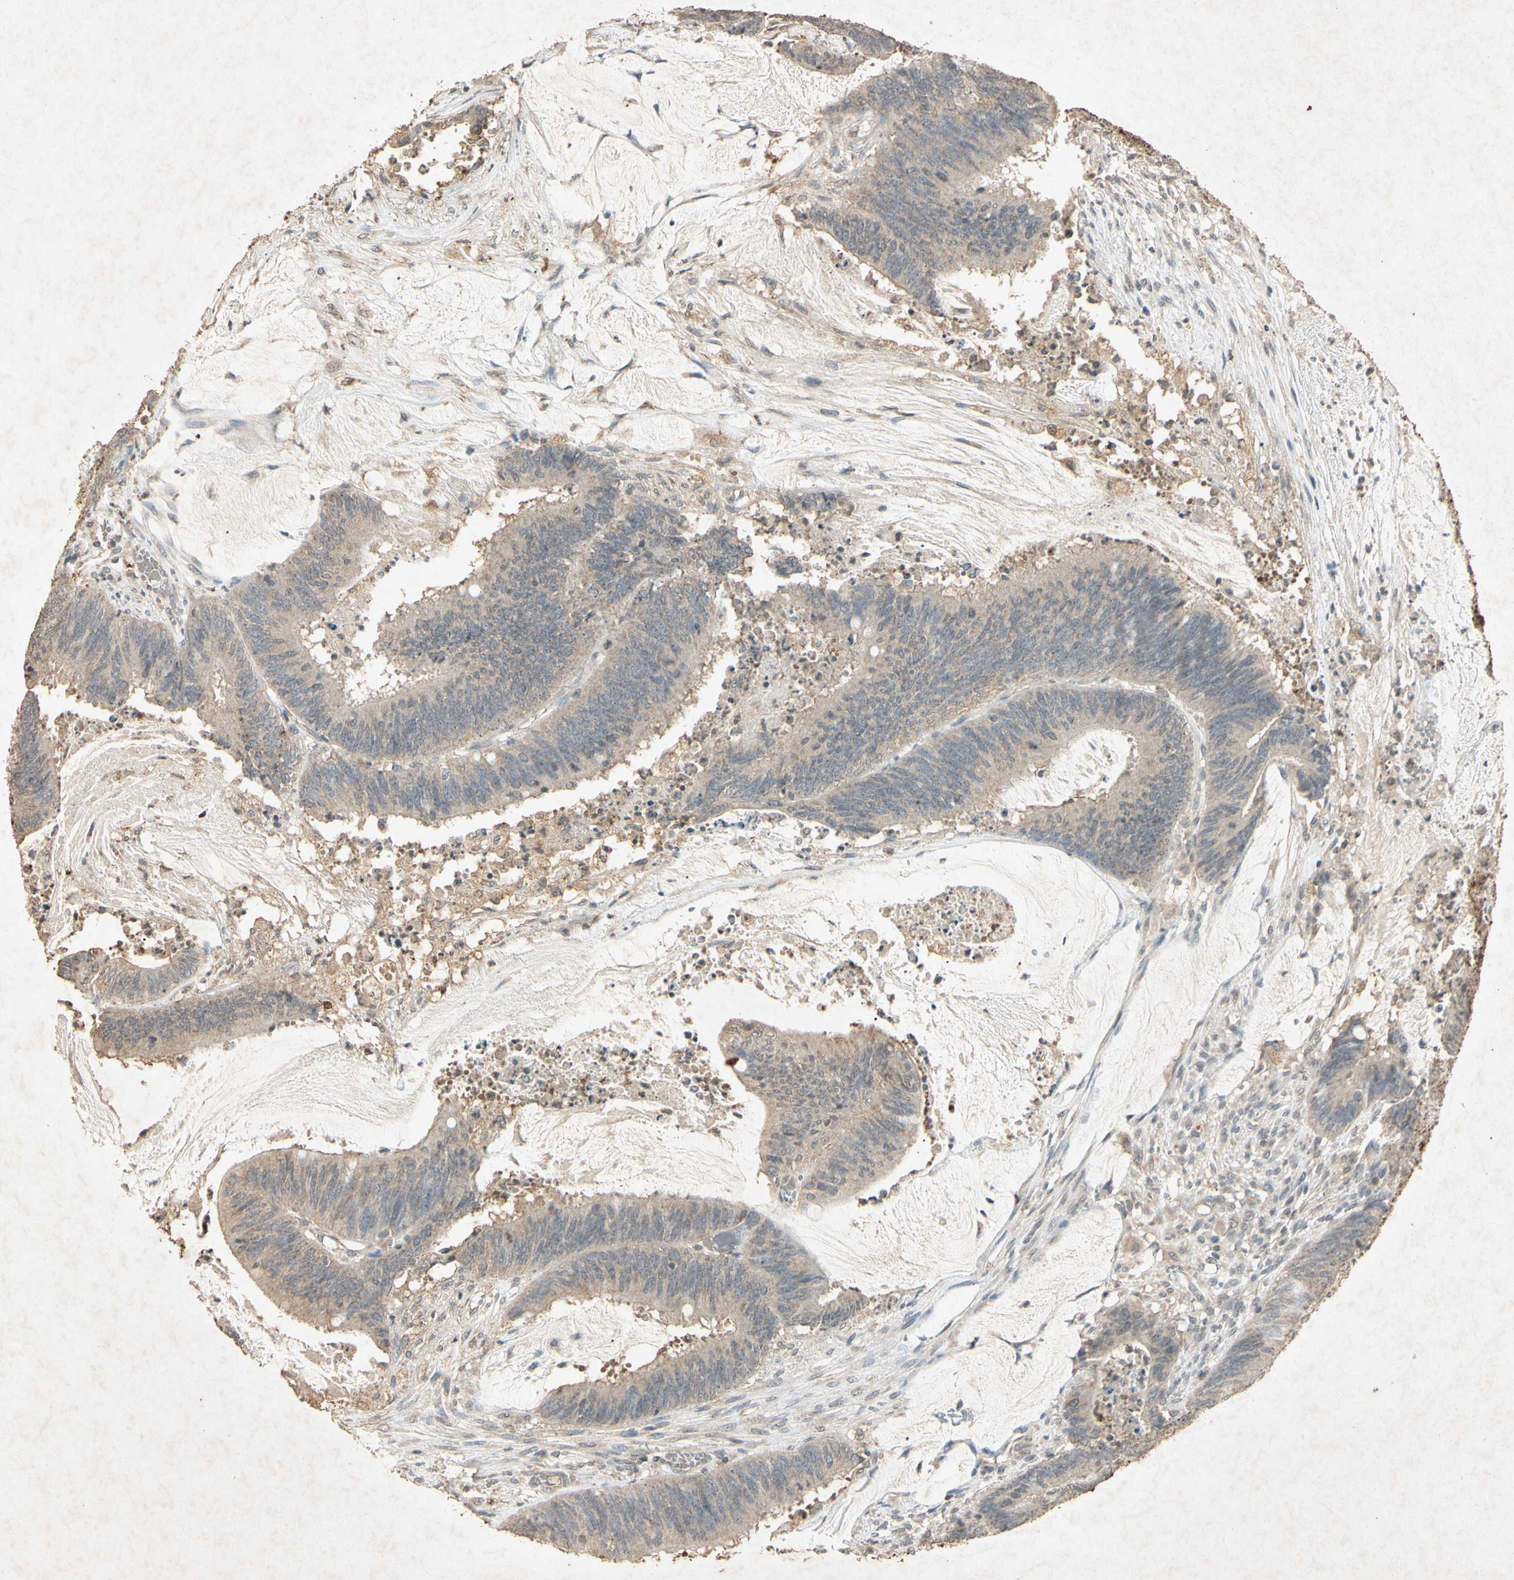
{"staining": {"intensity": "weak", "quantity": ">75%", "location": "cytoplasmic/membranous"}, "tissue": "colorectal cancer", "cell_type": "Tumor cells", "image_type": "cancer", "snomed": [{"axis": "morphology", "description": "Adenocarcinoma, NOS"}, {"axis": "topography", "description": "Rectum"}], "caption": "Colorectal adenocarcinoma tissue shows weak cytoplasmic/membranous expression in approximately >75% of tumor cells, visualized by immunohistochemistry.", "gene": "MSRB1", "patient": {"sex": "female", "age": 66}}